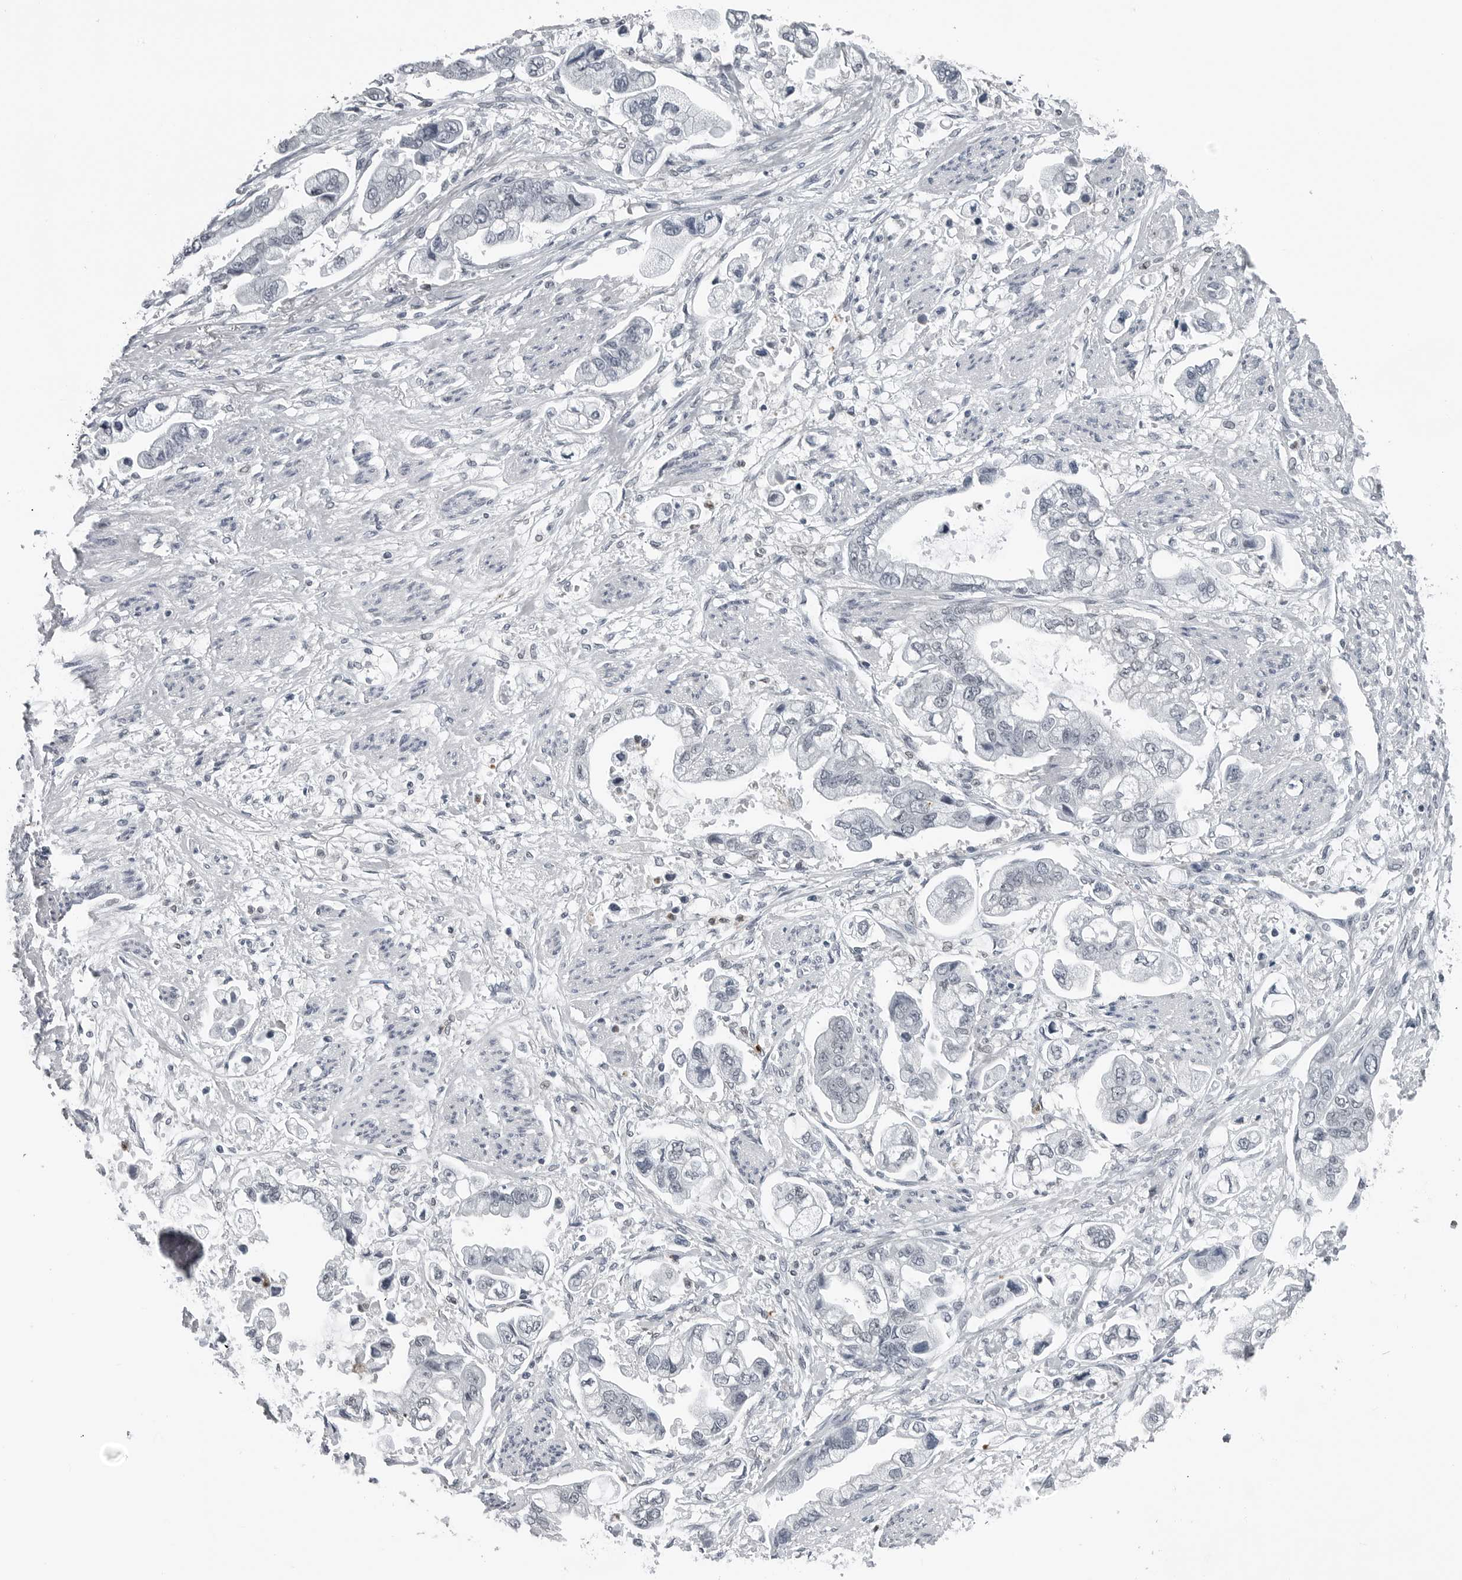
{"staining": {"intensity": "negative", "quantity": "none", "location": "none"}, "tissue": "stomach cancer", "cell_type": "Tumor cells", "image_type": "cancer", "snomed": [{"axis": "morphology", "description": "Adenocarcinoma, NOS"}, {"axis": "topography", "description": "Stomach"}], "caption": "The IHC micrograph has no significant positivity in tumor cells of adenocarcinoma (stomach) tissue.", "gene": "AKR1A1", "patient": {"sex": "male", "age": 62}}